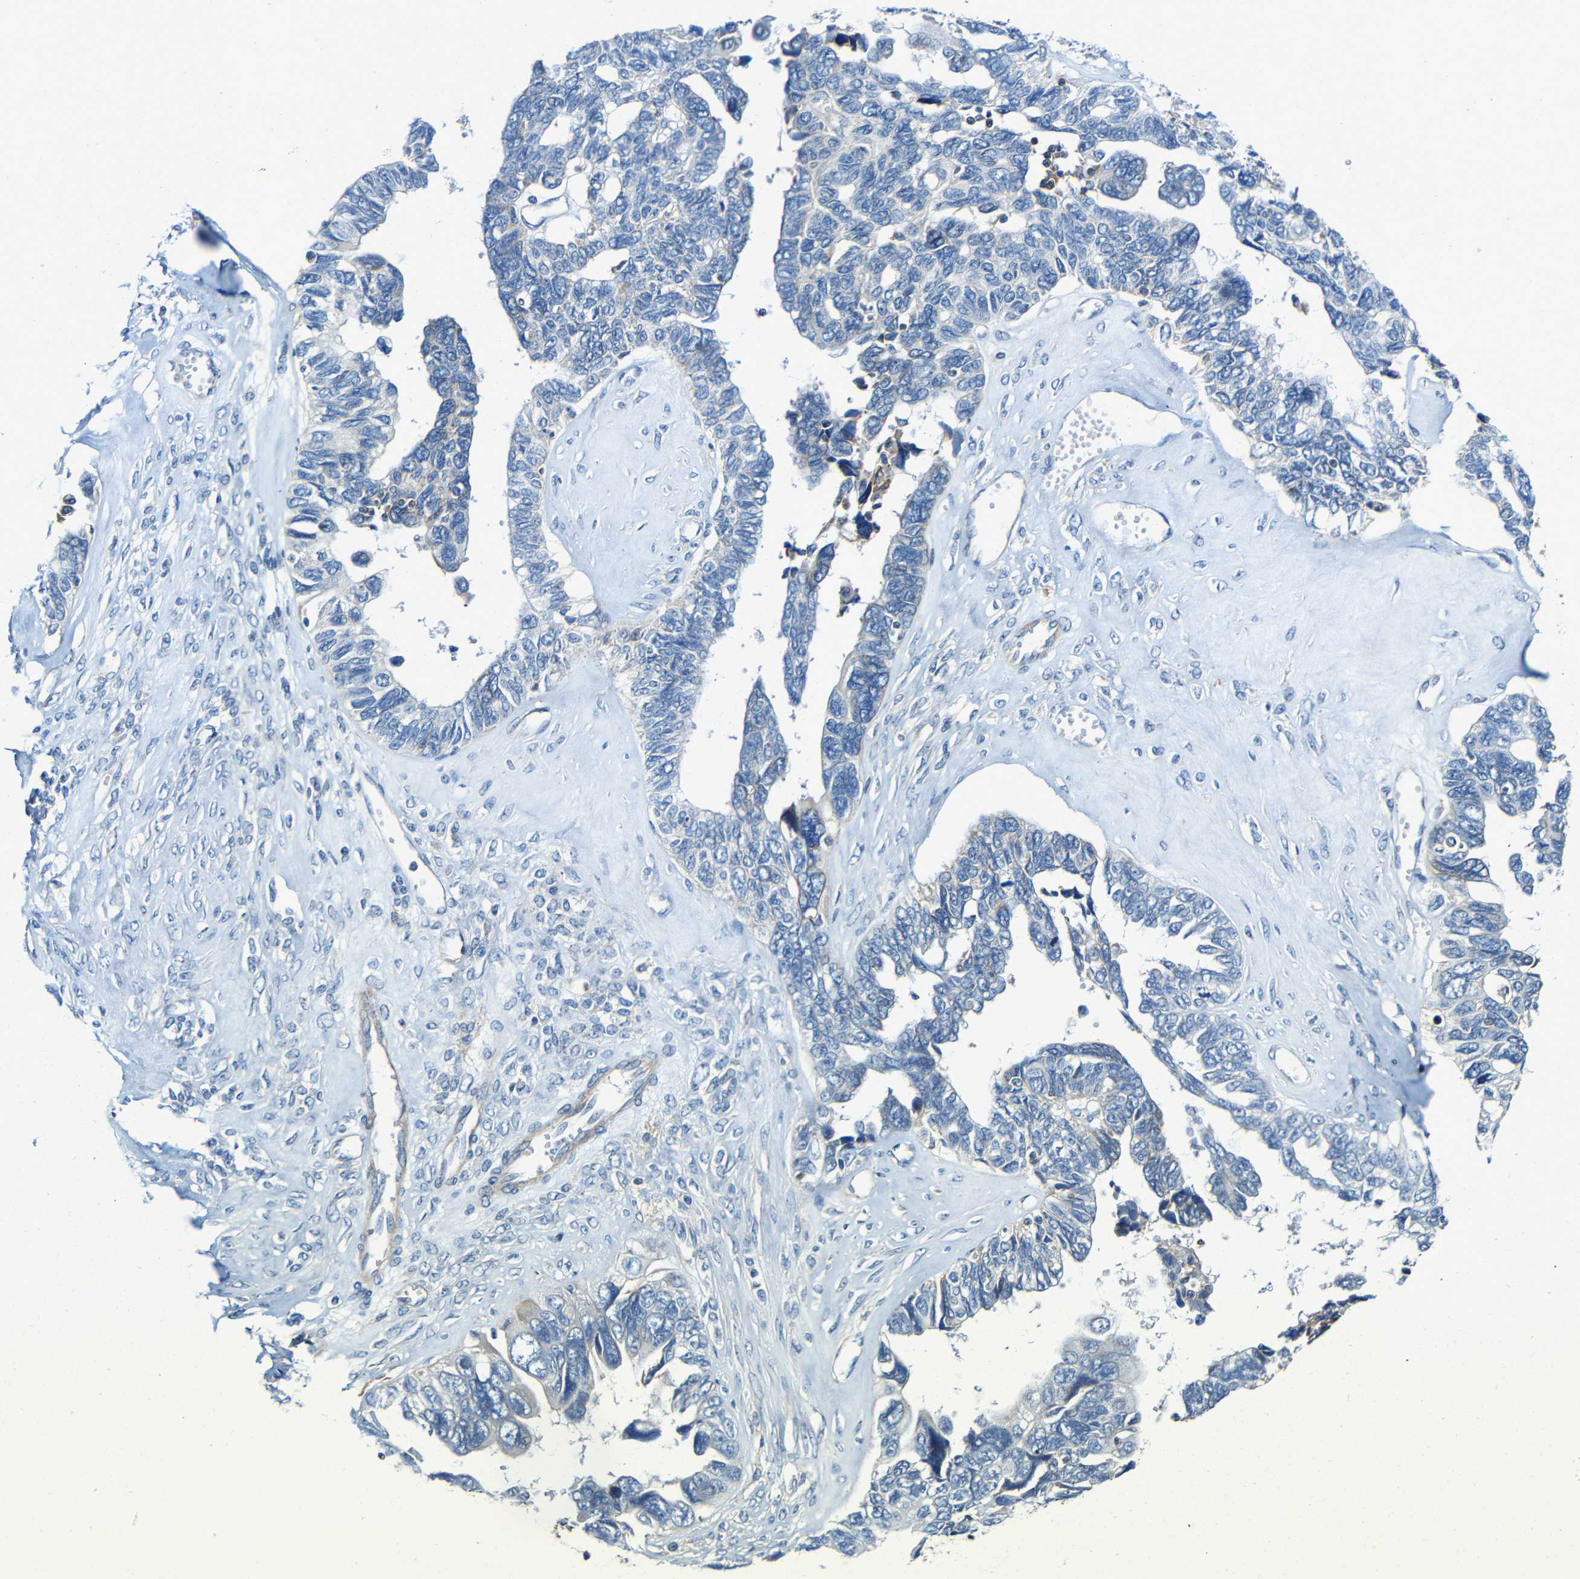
{"staining": {"intensity": "negative", "quantity": "none", "location": "none"}, "tissue": "ovarian cancer", "cell_type": "Tumor cells", "image_type": "cancer", "snomed": [{"axis": "morphology", "description": "Cystadenocarcinoma, serous, NOS"}, {"axis": "topography", "description": "Ovary"}], "caption": "Immunohistochemical staining of human serous cystadenocarcinoma (ovarian) shows no significant staining in tumor cells. Brightfield microscopy of immunohistochemistry (IHC) stained with DAB (brown) and hematoxylin (blue), captured at high magnification.", "gene": "RHOT2", "patient": {"sex": "female", "age": 79}}